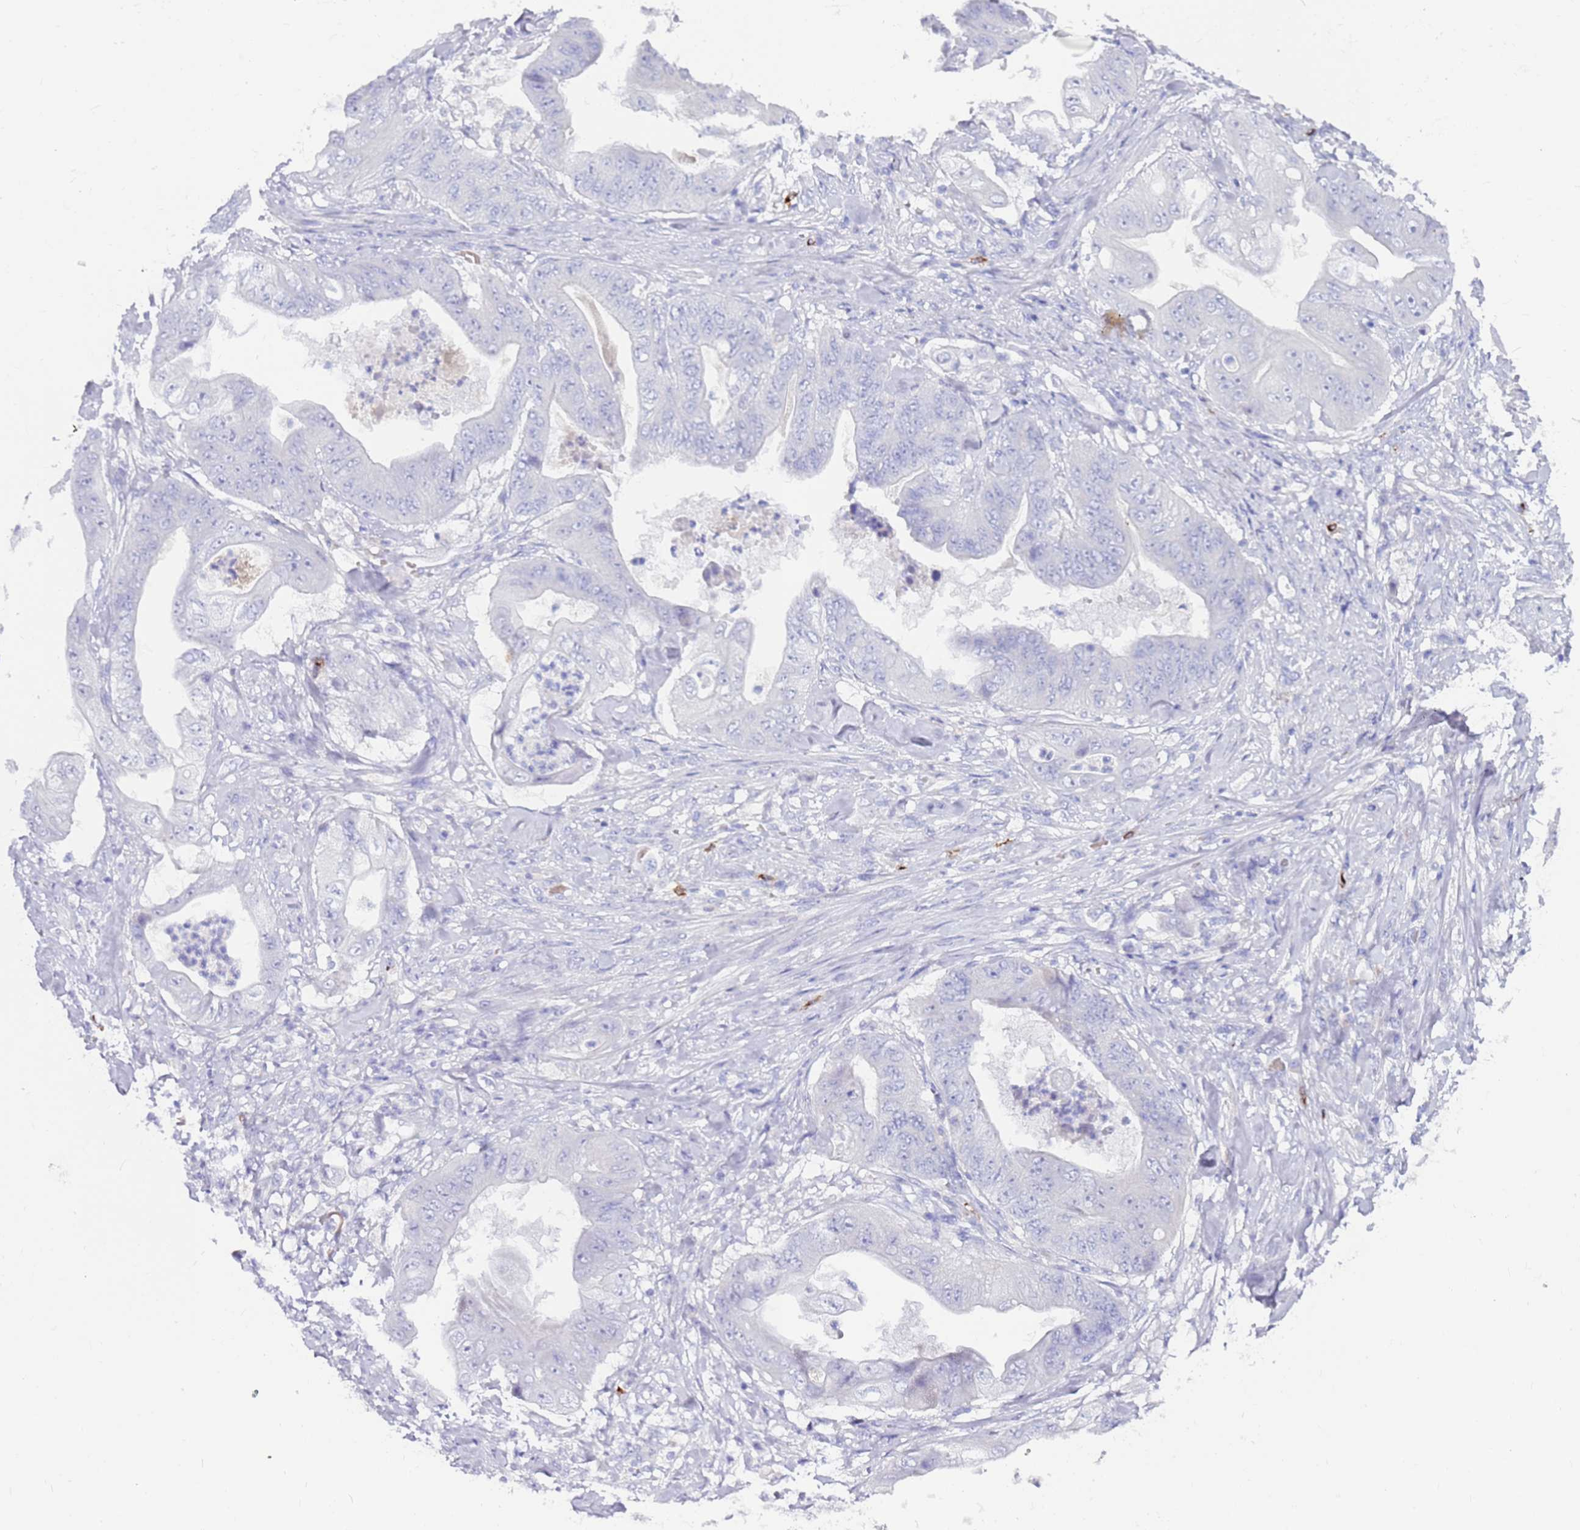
{"staining": {"intensity": "negative", "quantity": "none", "location": "none"}, "tissue": "stomach cancer", "cell_type": "Tumor cells", "image_type": "cancer", "snomed": [{"axis": "morphology", "description": "Adenocarcinoma, NOS"}, {"axis": "topography", "description": "Stomach"}], "caption": "This is an immunohistochemistry micrograph of stomach cancer. There is no staining in tumor cells.", "gene": "EVPLL", "patient": {"sex": "female", "age": 73}}